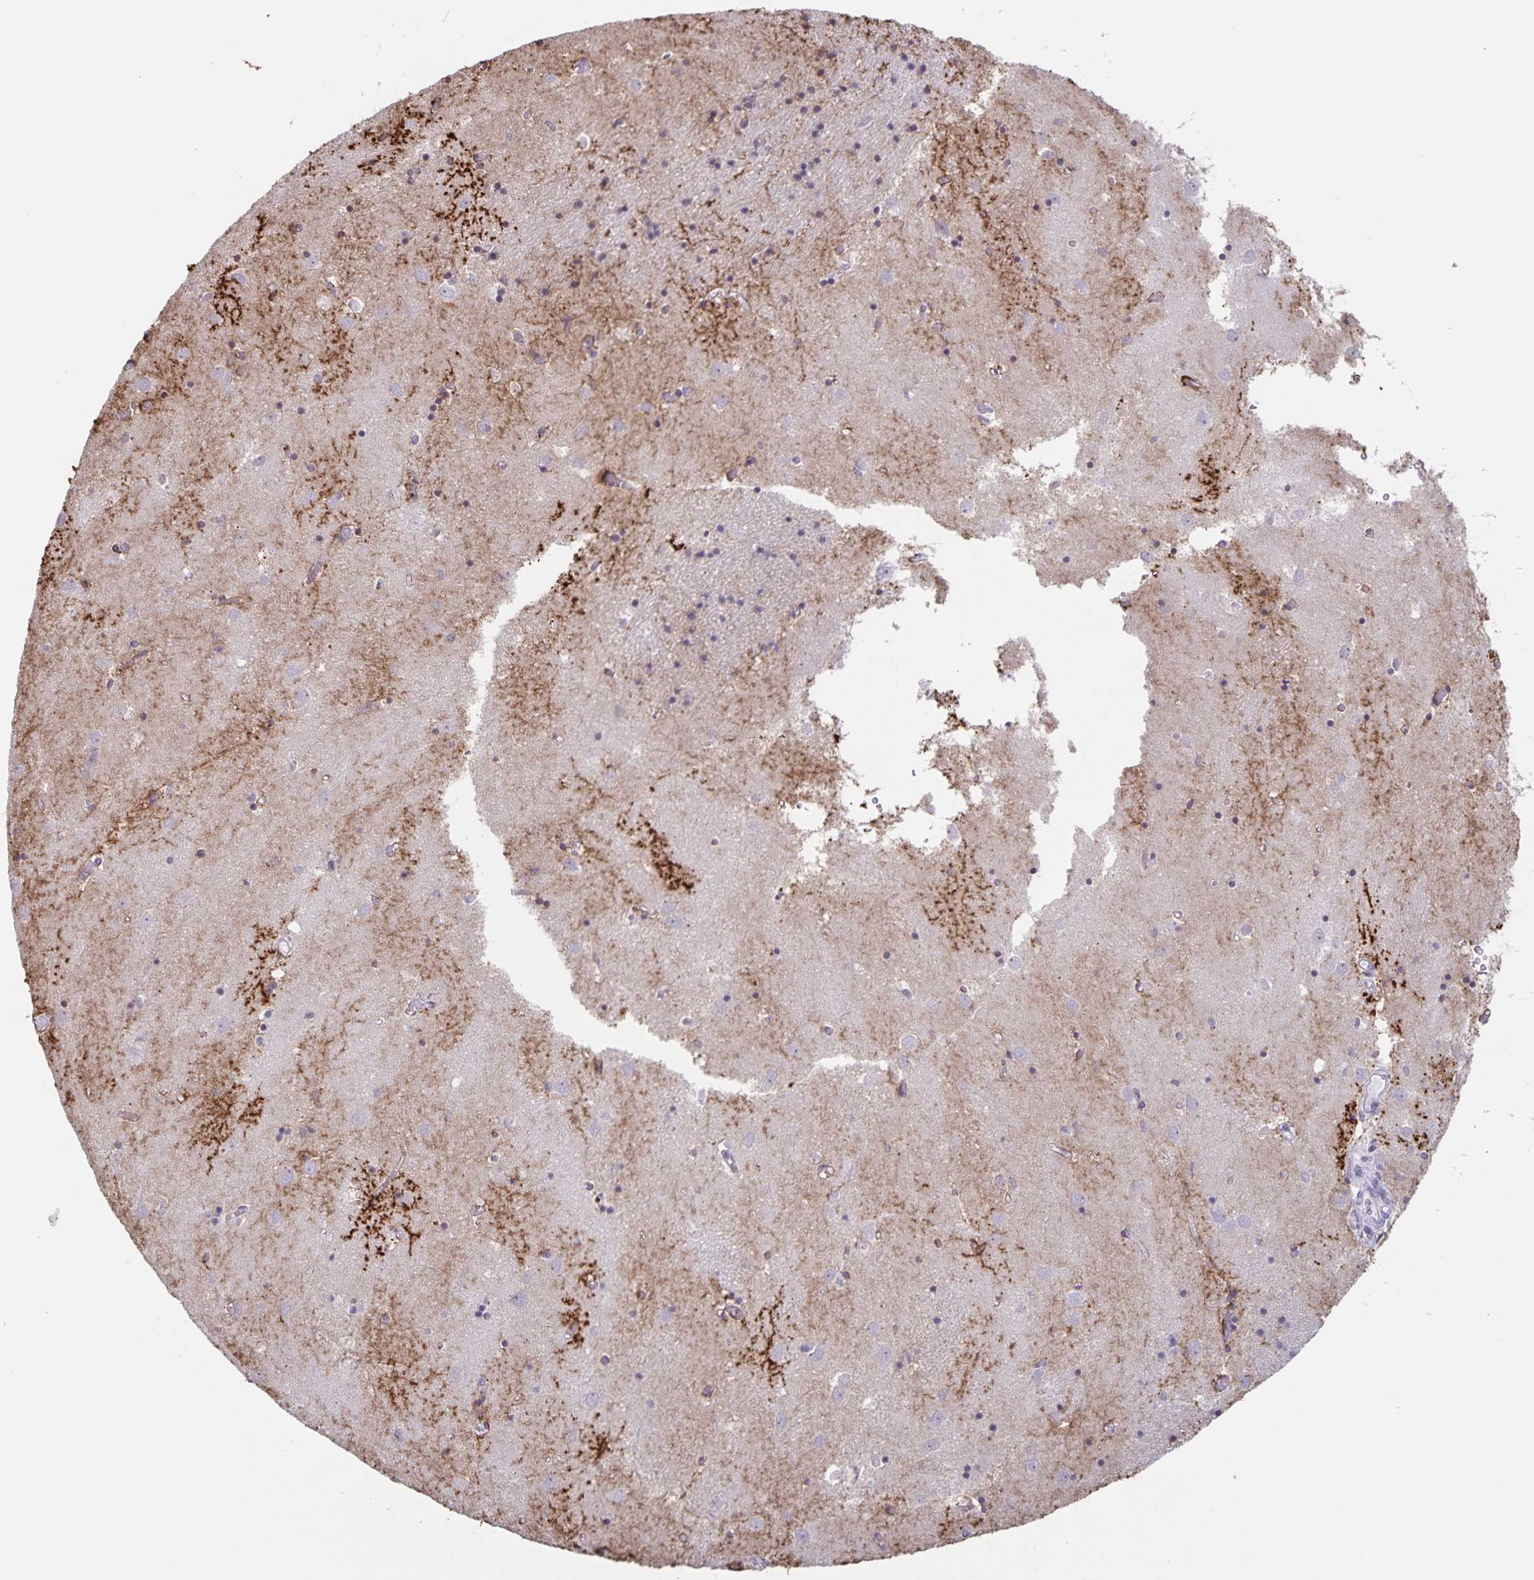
{"staining": {"intensity": "strong", "quantity": "<25%", "location": "cytoplasmic/membranous"}, "tissue": "caudate", "cell_type": "Glial cells", "image_type": "normal", "snomed": [{"axis": "morphology", "description": "Normal tissue, NOS"}, {"axis": "topography", "description": "Lateral ventricle wall"}], "caption": "Protein staining reveals strong cytoplasmic/membranous positivity in approximately <25% of glial cells in benign caudate. The staining is performed using DAB (3,3'-diaminobenzidine) brown chromogen to label protein expression. The nuclei are counter-stained blue using hematoxylin.", "gene": "AQP4", "patient": {"sex": "male", "age": 70}}